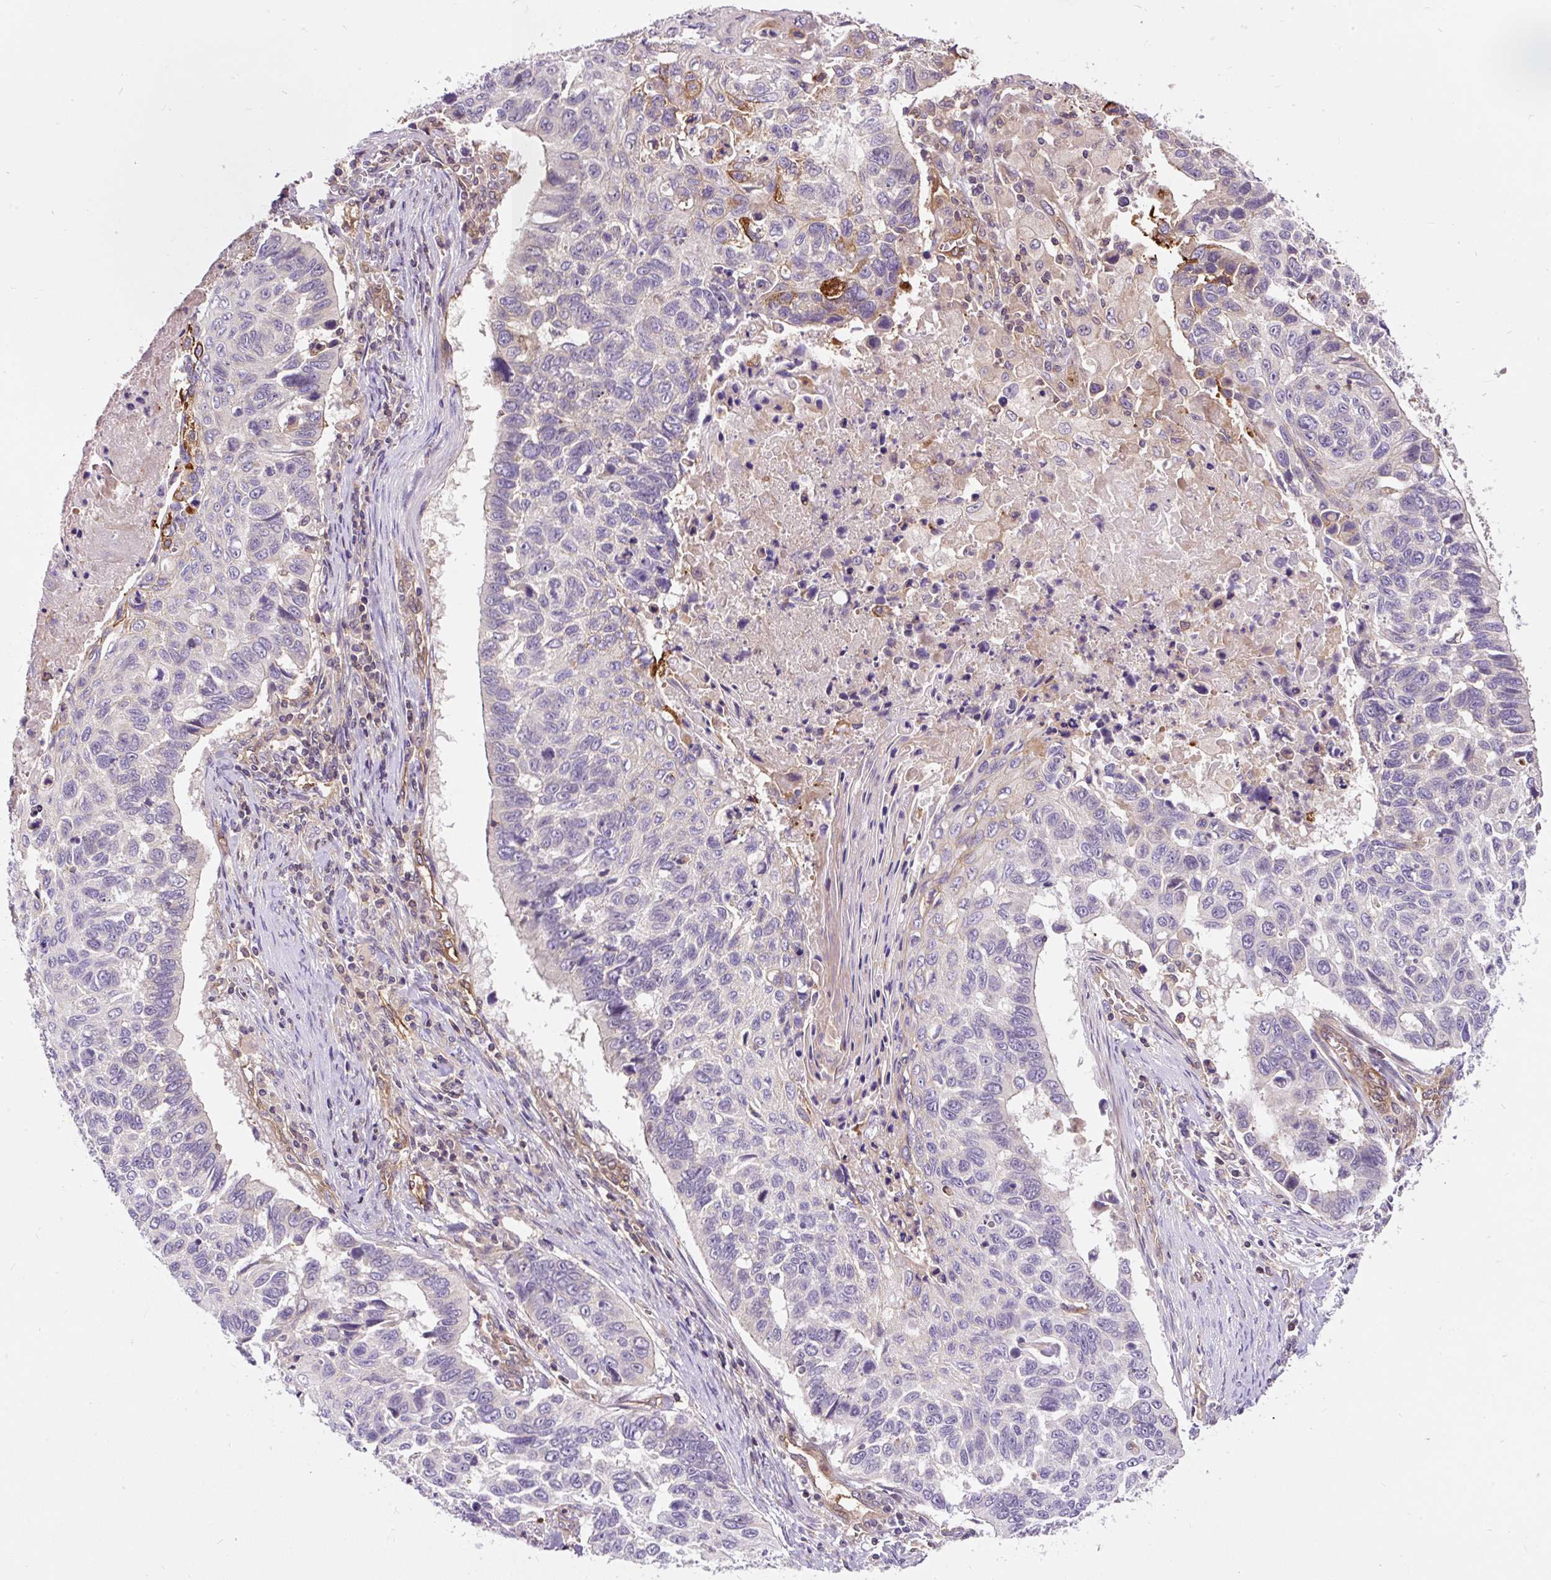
{"staining": {"intensity": "negative", "quantity": "none", "location": "none"}, "tissue": "lung cancer", "cell_type": "Tumor cells", "image_type": "cancer", "snomed": [{"axis": "morphology", "description": "Squamous cell carcinoma, NOS"}, {"axis": "topography", "description": "Lung"}], "caption": "Protein analysis of lung cancer (squamous cell carcinoma) displays no significant staining in tumor cells. The staining was performed using DAB (3,3'-diaminobenzidine) to visualize the protein expression in brown, while the nuclei were stained in blue with hematoxylin (Magnification: 20x).", "gene": "PCDHGB3", "patient": {"sex": "male", "age": 62}}